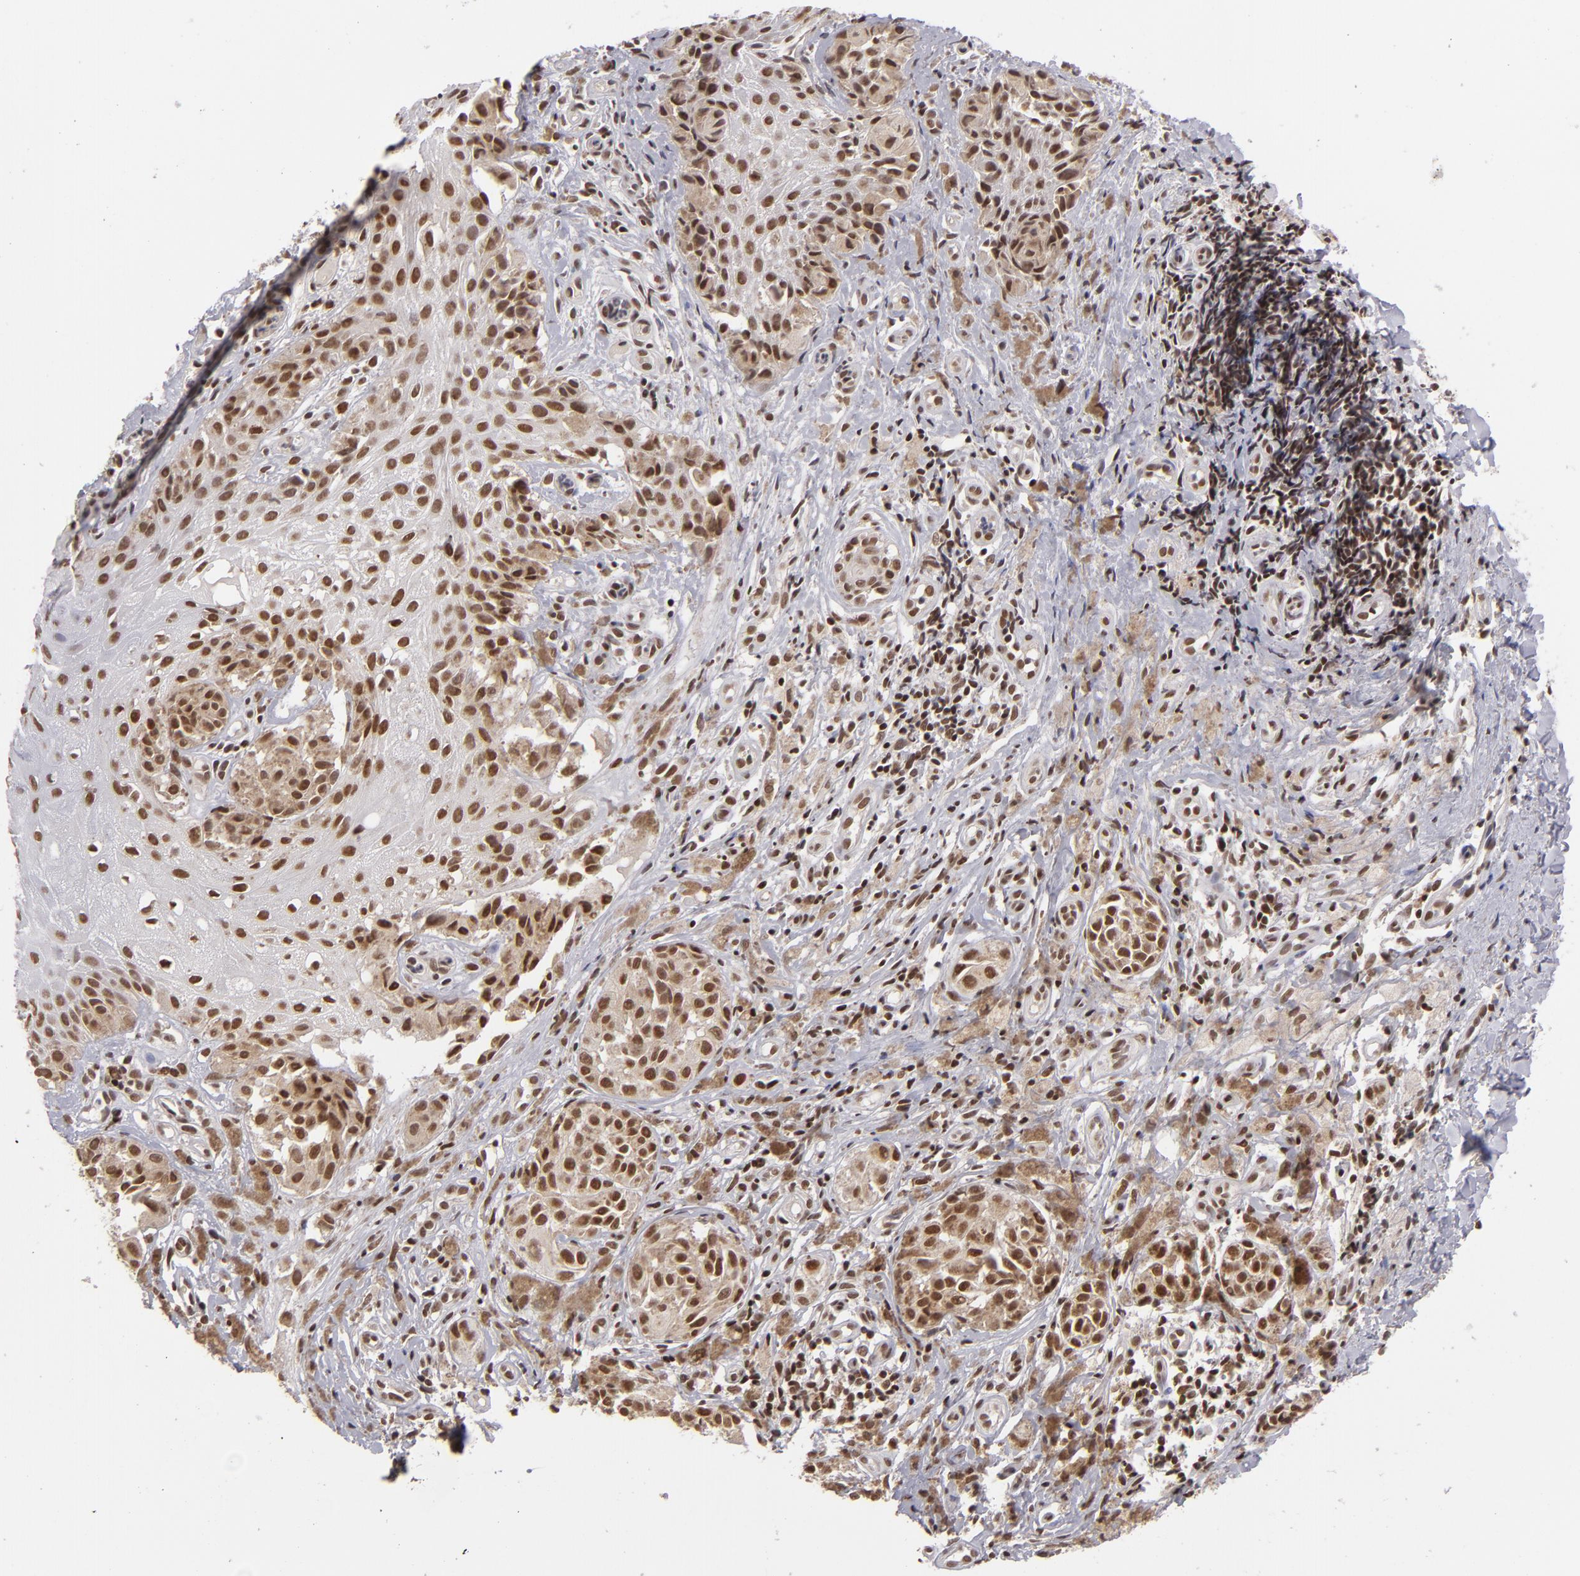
{"staining": {"intensity": "moderate", "quantity": ">75%", "location": "nuclear"}, "tissue": "melanoma", "cell_type": "Tumor cells", "image_type": "cancer", "snomed": [{"axis": "morphology", "description": "Malignant melanoma, NOS"}, {"axis": "topography", "description": "Skin"}], "caption": "Human malignant melanoma stained with a brown dye demonstrates moderate nuclear positive expression in approximately >75% of tumor cells.", "gene": "MLLT3", "patient": {"sex": "male", "age": 67}}